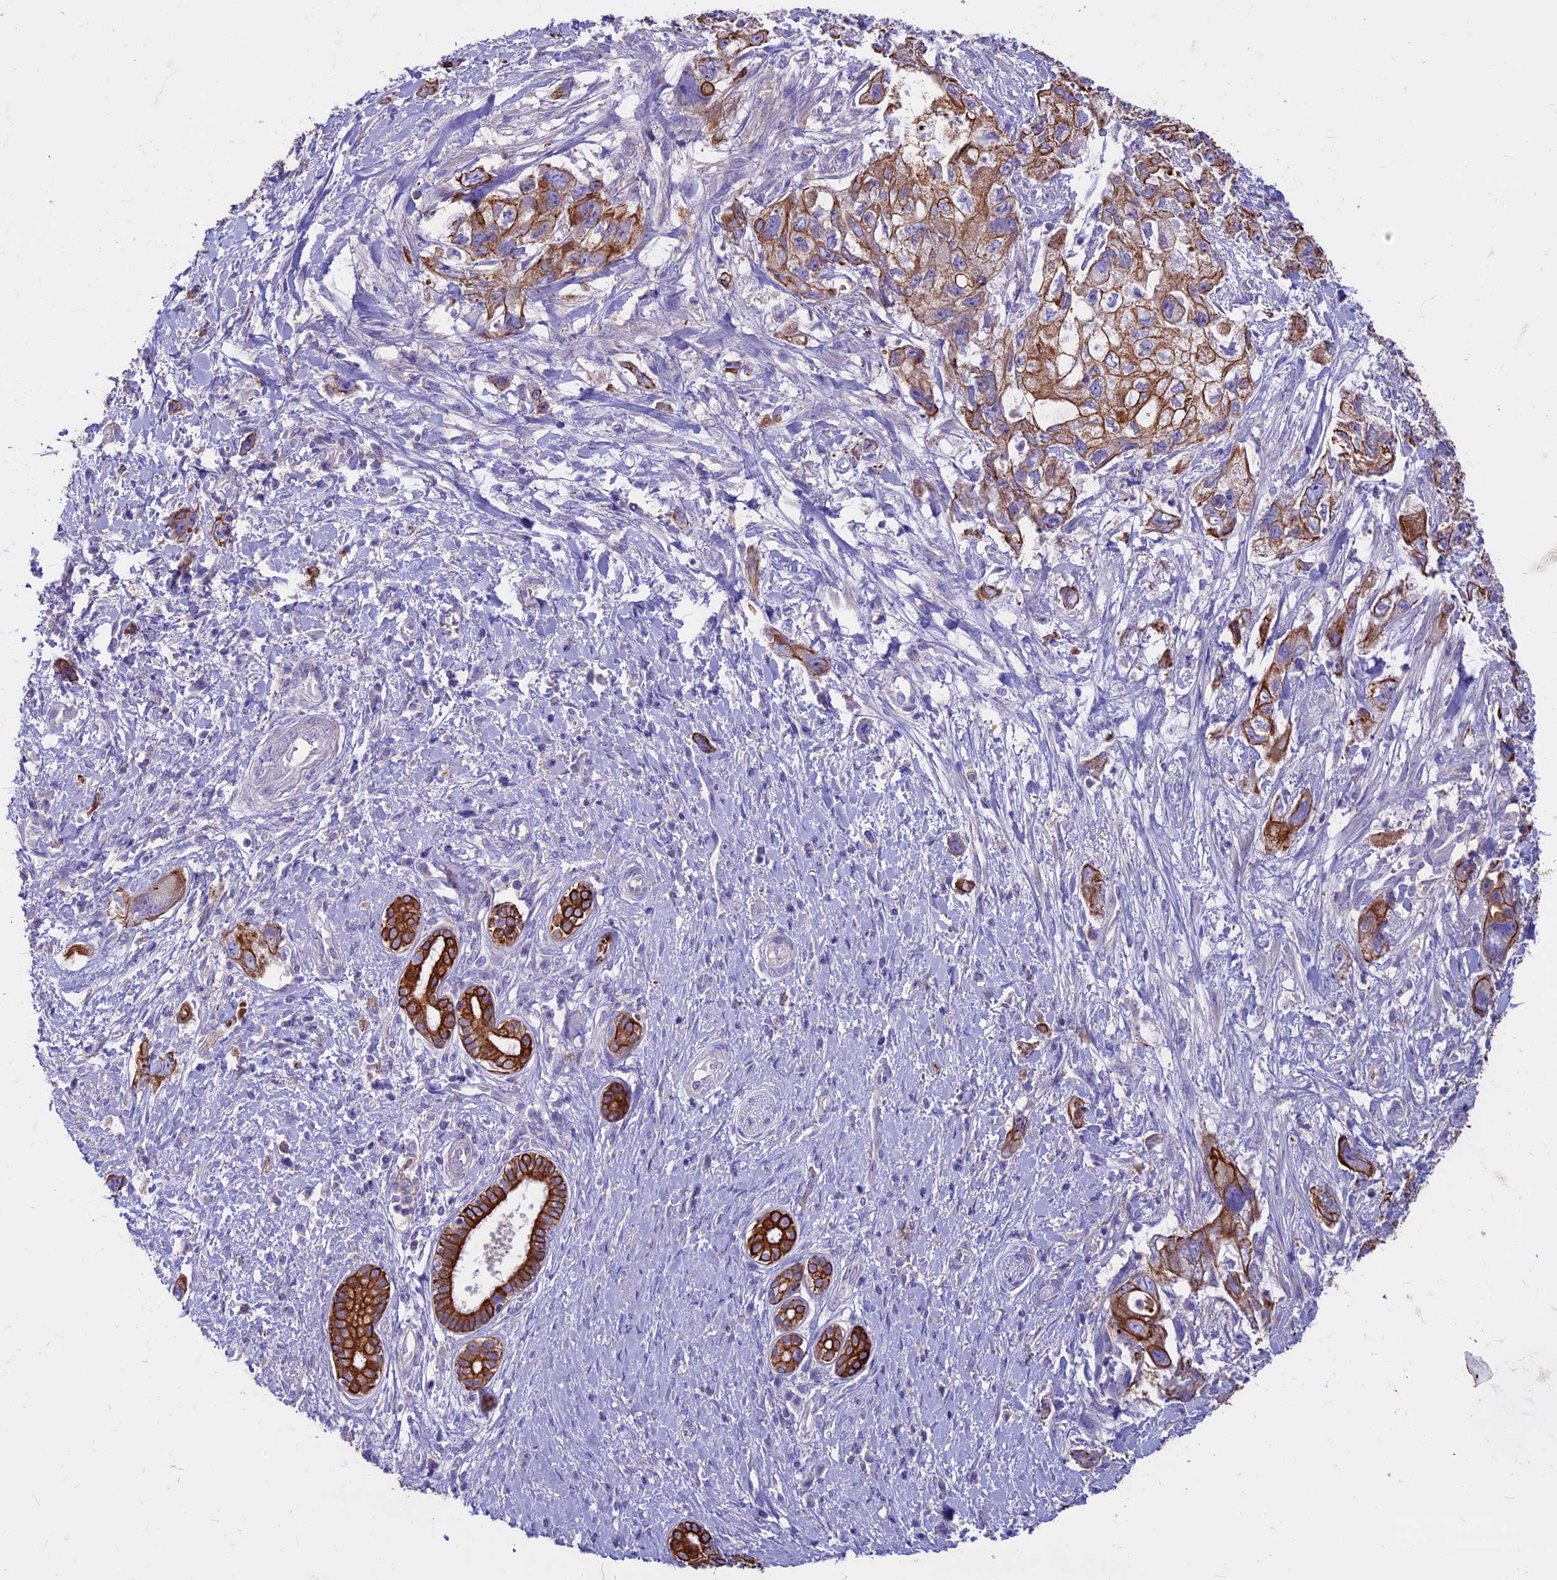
{"staining": {"intensity": "strong", "quantity": ">75%", "location": "cytoplasmic/membranous"}, "tissue": "pancreatic cancer", "cell_type": "Tumor cells", "image_type": "cancer", "snomed": [{"axis": "morphology", "description": "Adenocarcinoma, NOS"}, {"axis": "topography", "description": "Pancreas"}], "caption": "A photomicrograph of pancreatic cancer stained for a protein displays strong cytoplasmic/membranous brown staining in tumor cells.", "gene": "CDAN1", "patient": {"sex": "female", "age": 73}}